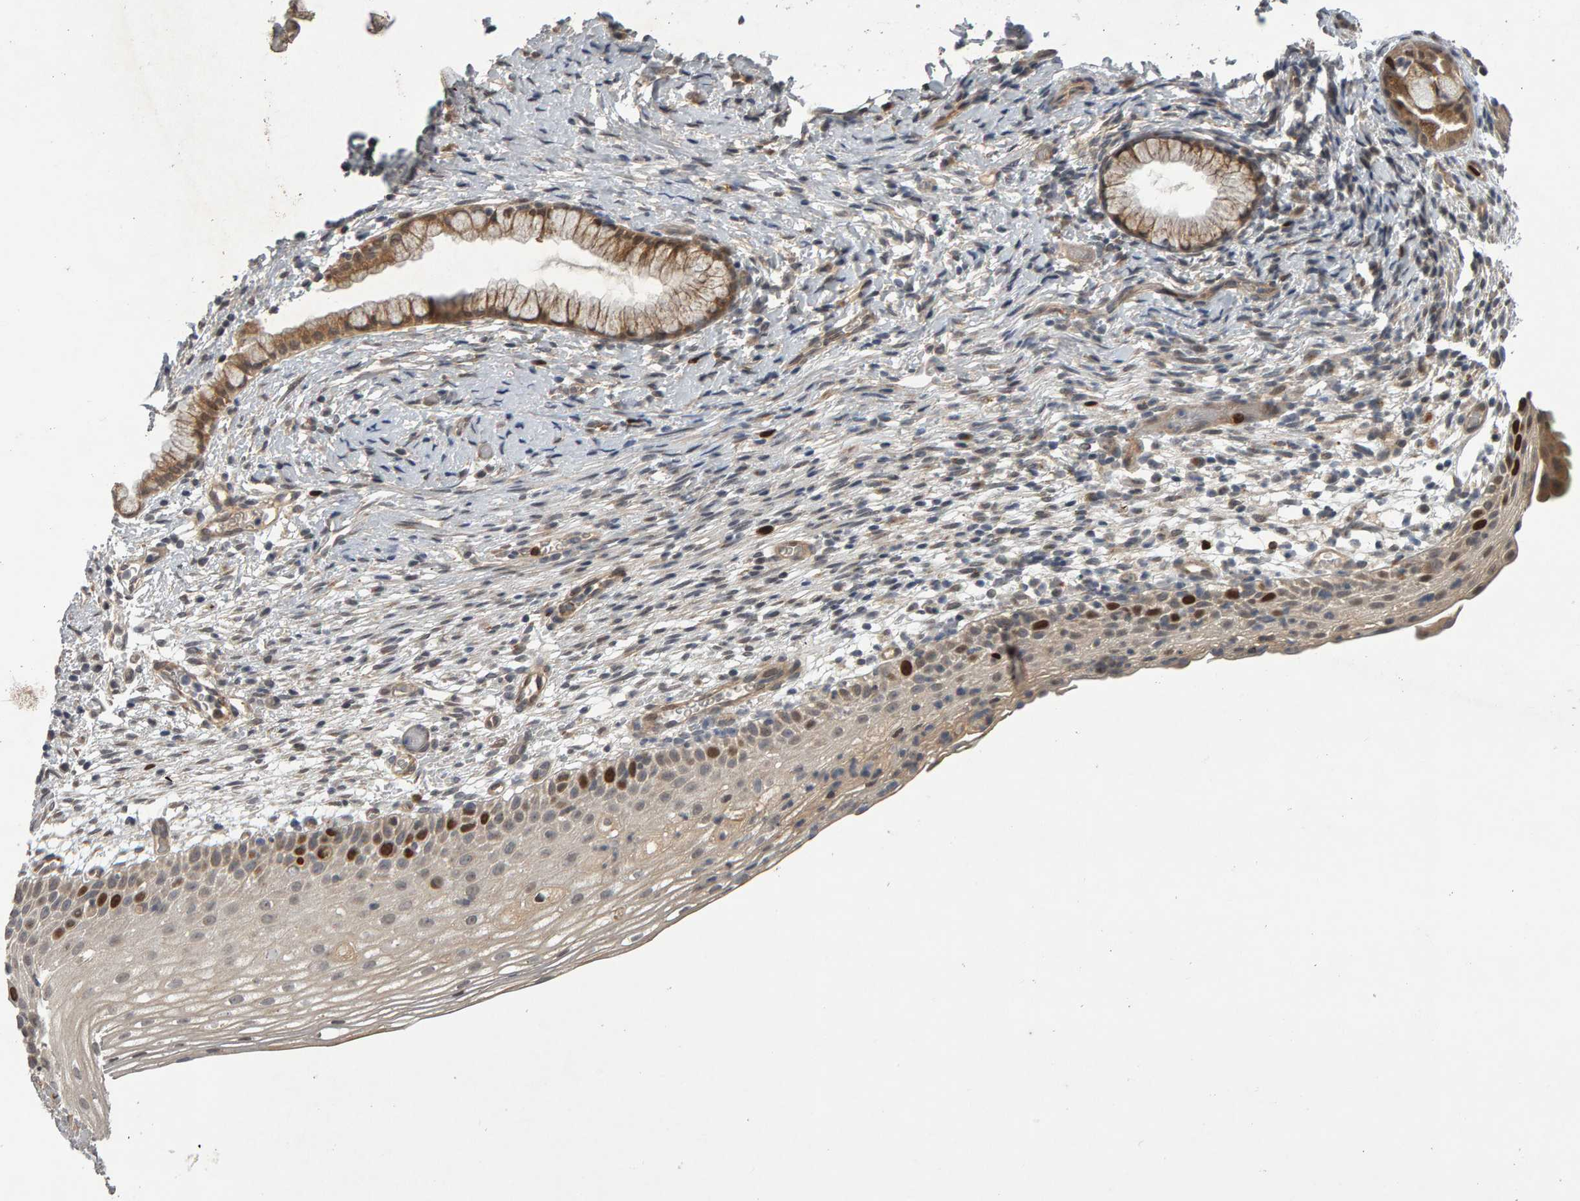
{"staining": {"intensity": "moderate", "quantity": ">75%", "location": "cytoplasmic/membranous"}, "tissue": "cervix", "cell_type": "Glandular cells", "image_type": "normal", "snomed": [{"axis": "morphology", "description": "Normal tissue, NOS"}, {"axis": "topography", "description": "Cervix"}], "caption": "A high-resolution micrograph shows IHC staining of normal cervix, which reveals moderate cytoplasmic/membranous staining in about >75% of glandular cells.", "gene": "CDCA5", "patient": {"sex": "female", "age": 72}}